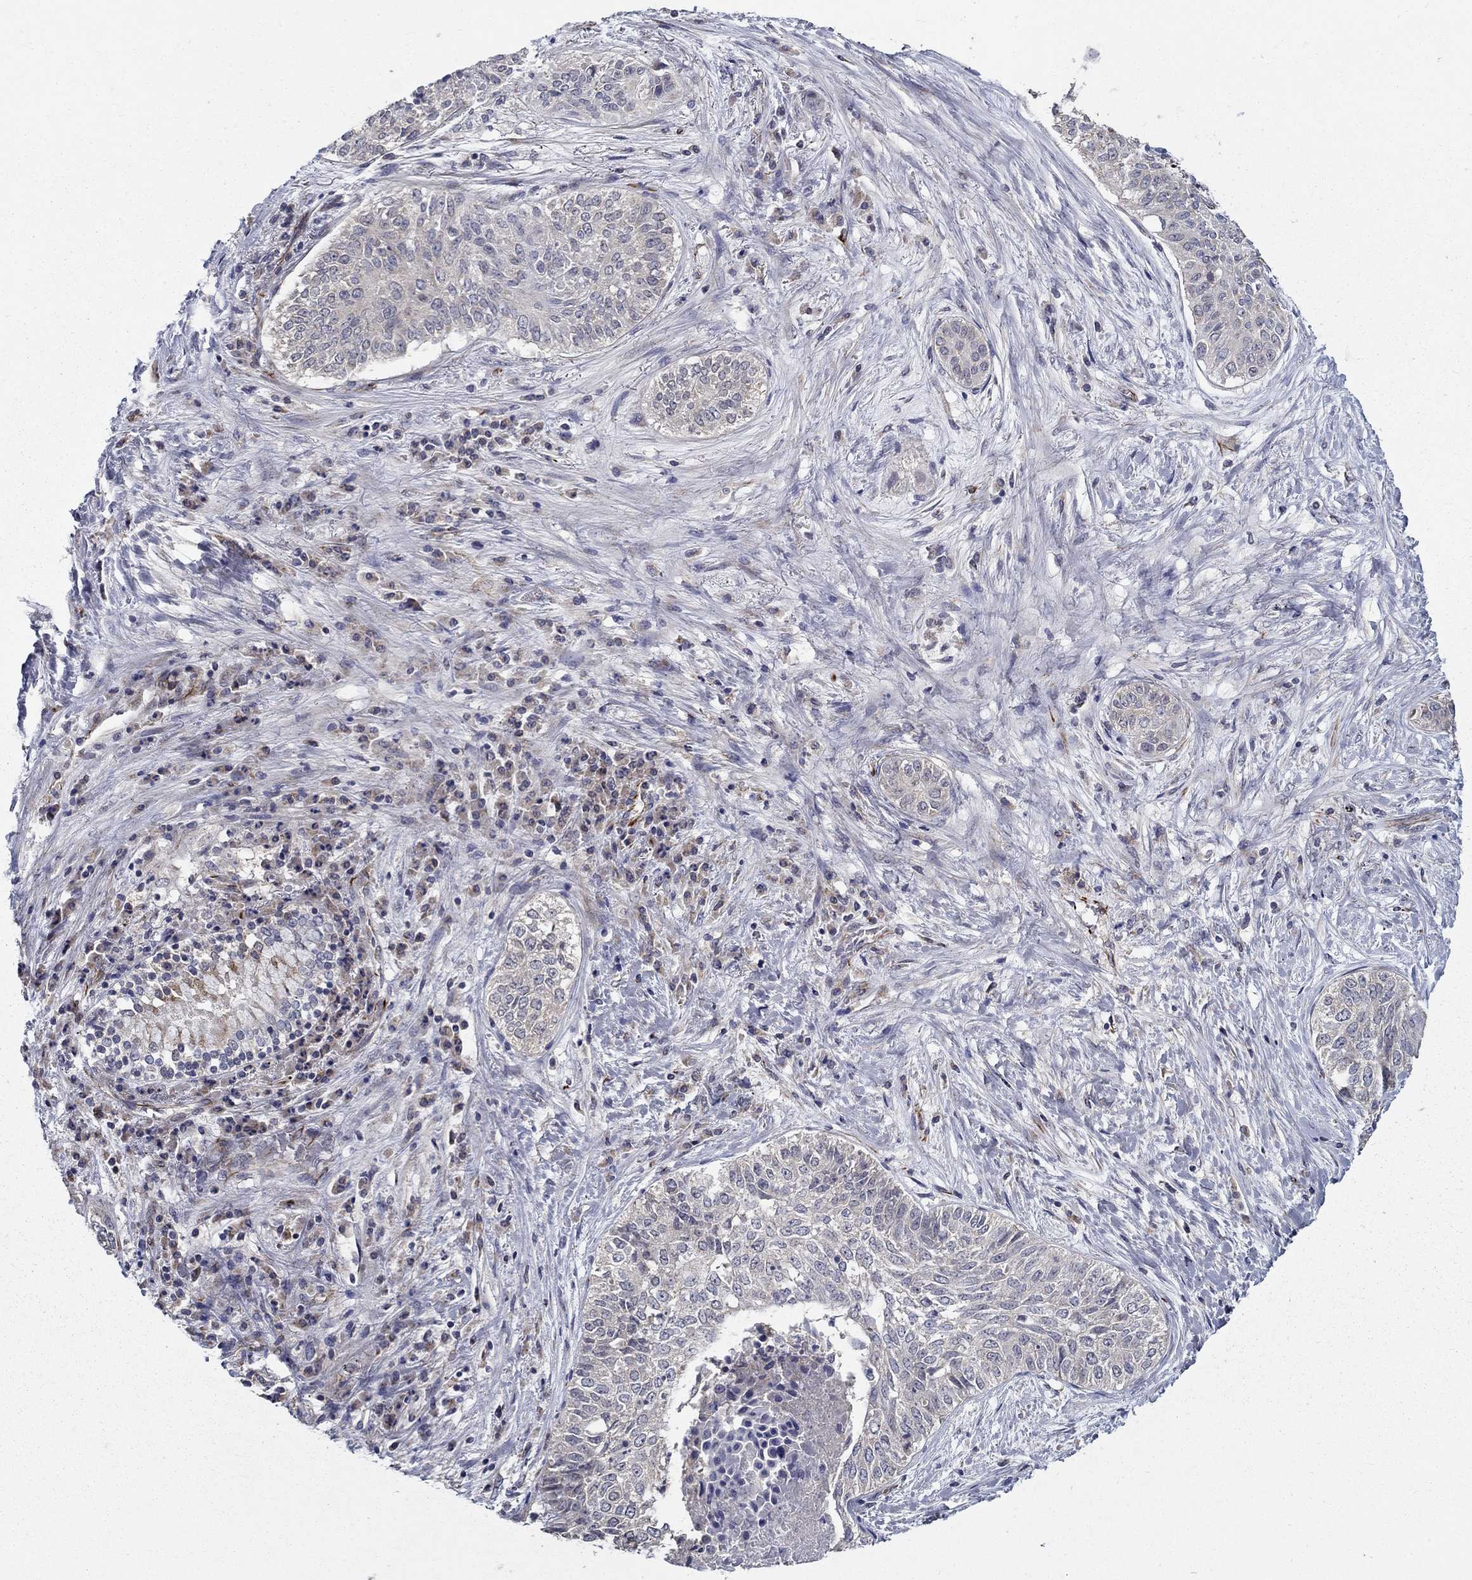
{"staining": {"intensity": "negative", "quantity": "none", "location": "none"}, "tissue": "lung cancer", "cell_type": "Tumor cells", "image_type": "cancer", "snomed": [{"axis": "morphology", "description": "Squamous cell carcinoma, NOS"}, {"axis": "topography", "description": "Lung"}], "caption": "Histopathology image shows no protein expression in tumor cells of lung cancer (squamous cell carcinoma) tissue.", "gene": "LACTB2", "patient": {"sex": "male", "age": 64}}